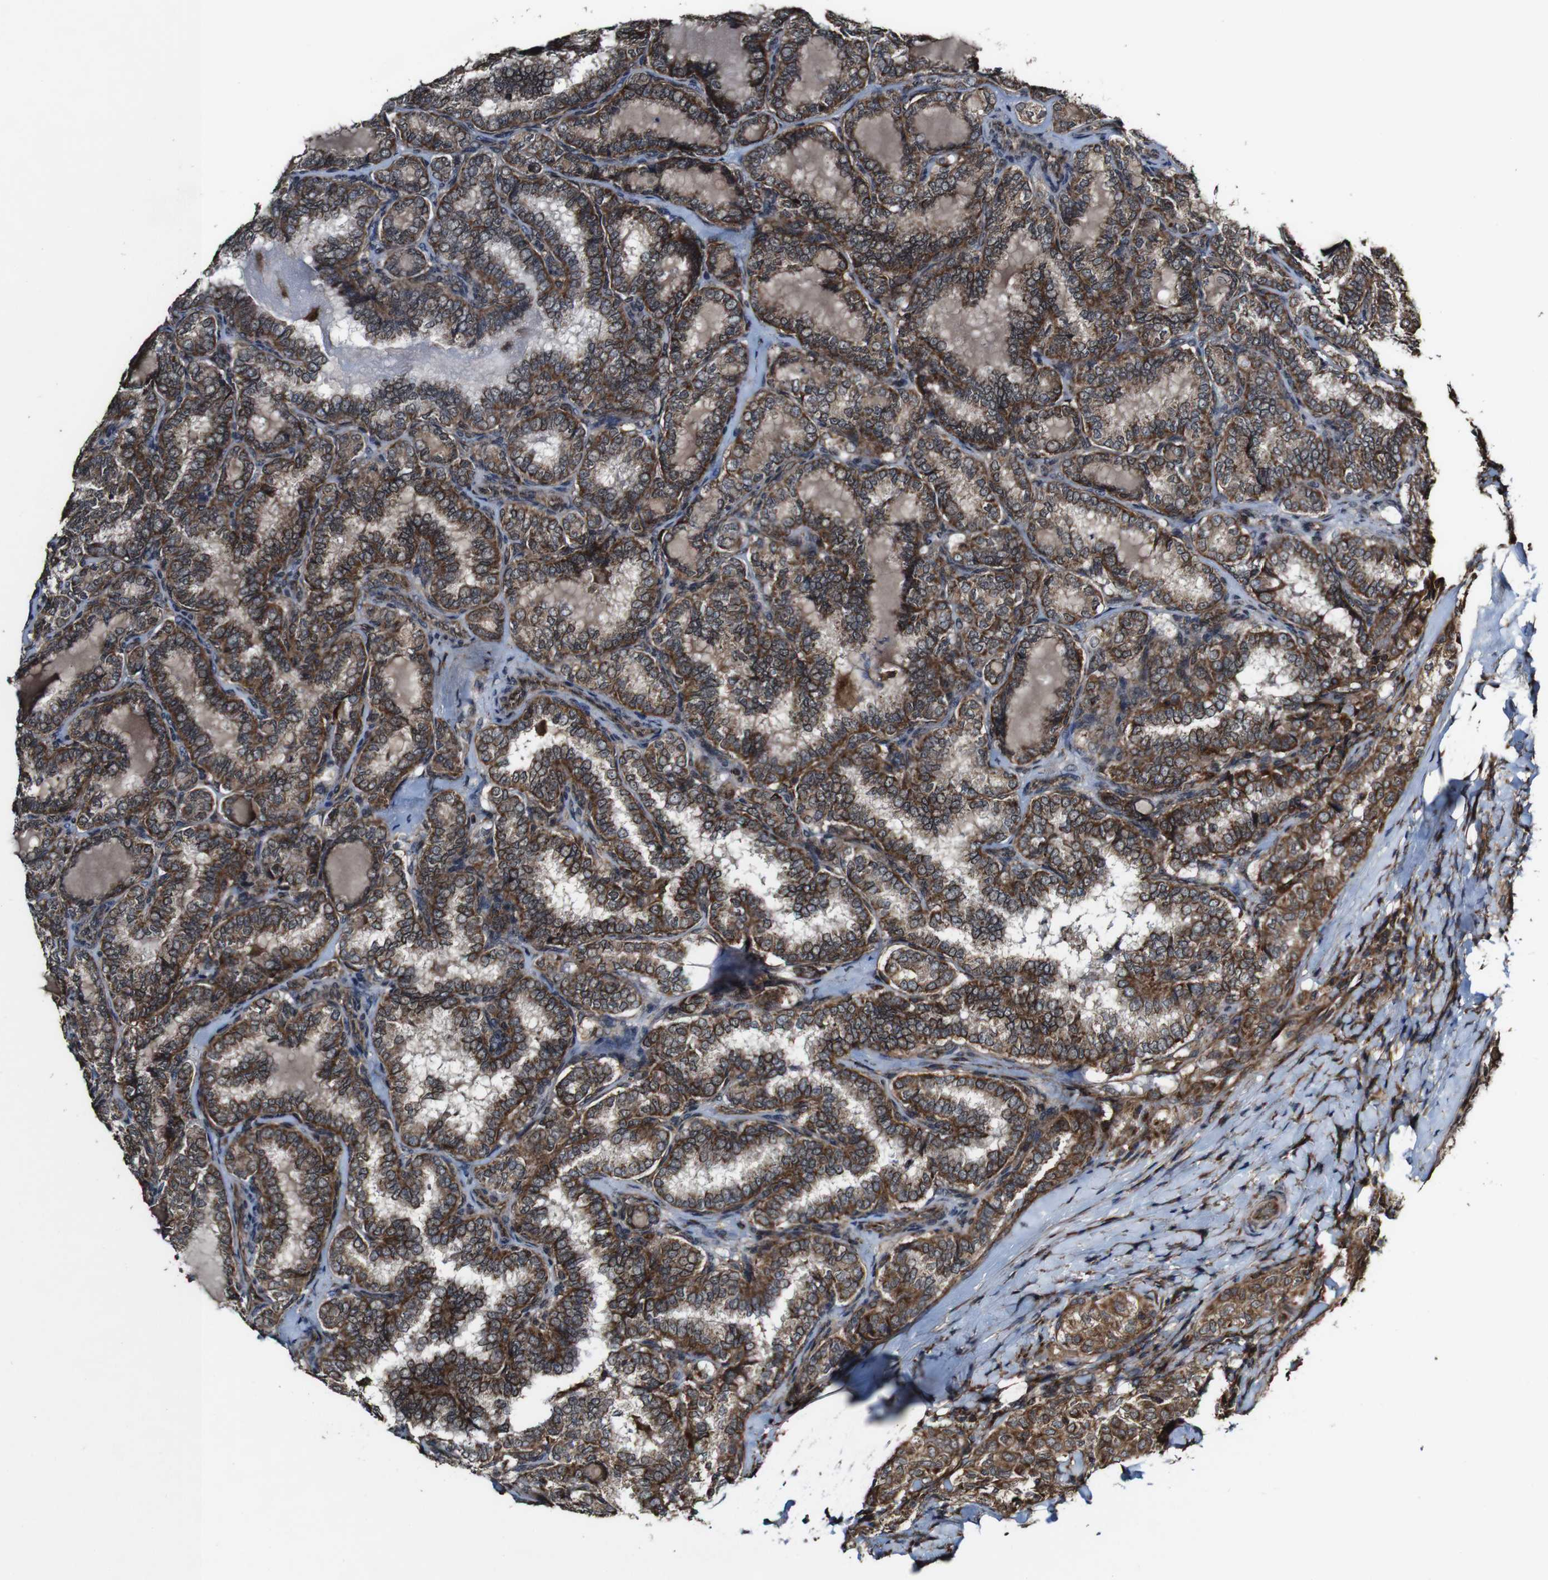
{"staining": {"intensity": "strong", "quantity": ">75%", "location": "cytoplasmic/membranous"}, "tissue": "thyroid cancer", "cell_type": "Tumor cells", "image_type": "cancer", "snomed": [{"axis": "morphology", "description": "Normal tissue, NOS"}, {"axis": "morphology", "description": "Papillary adenocarcinoma, NOS"}, {"axis": "topography", "description": "Thyroid gland"}], "caption": "Tumor cells demonstrate high levels of strong cytoplasmic/membranous expression in about >75% of cells in human thyroid cancer.", "gene": "BTN3A3", "patient": {"sex": "female", "age": 30}}